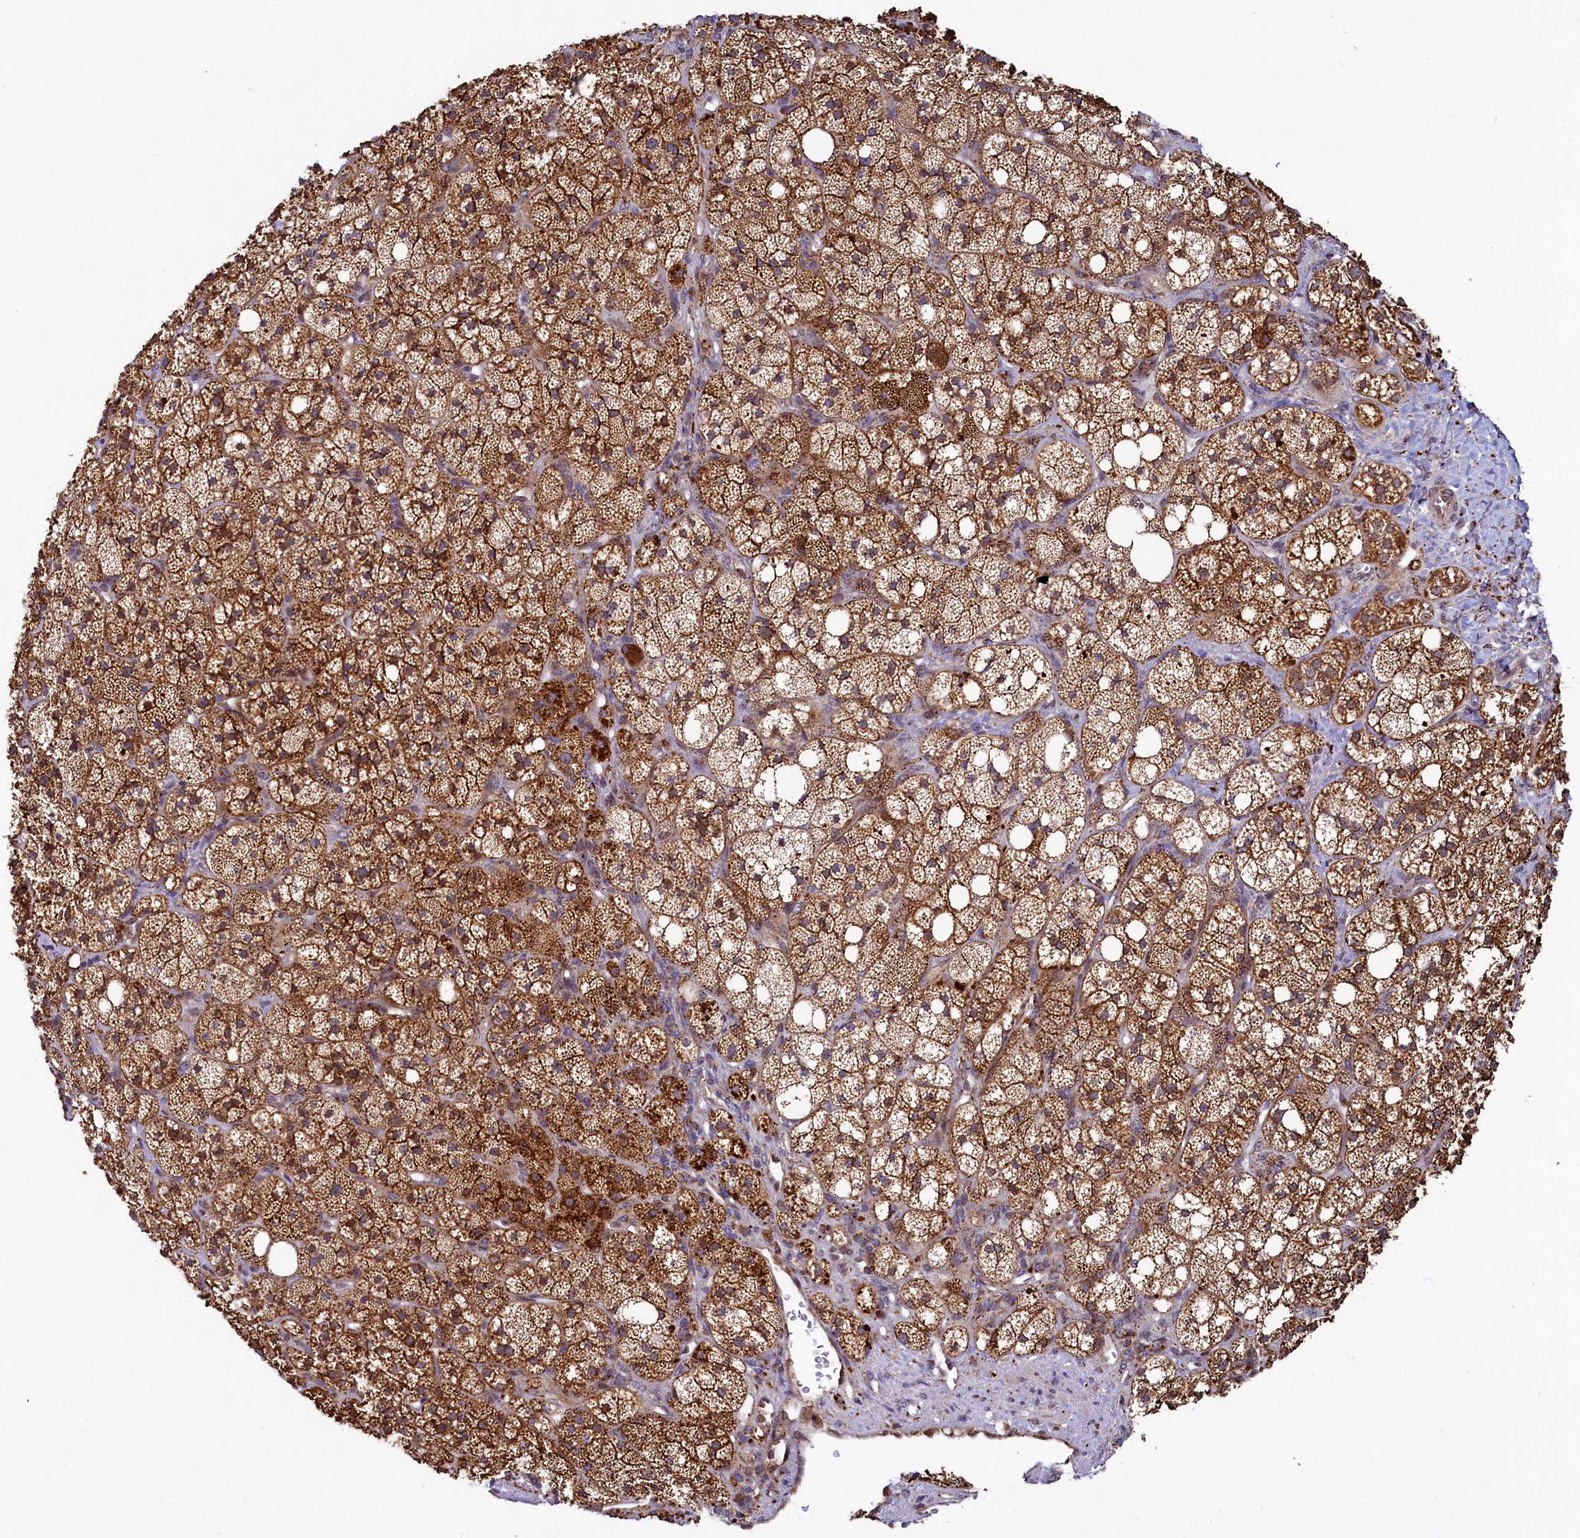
{"staining": {"intensity": "strong", "quantity": ">75%", "location": "cytoplasmic/membranous"}, "tissue": "adrenal gland", "cell_type": "Glandular cells", "image_type": "normal", "snomed": [{"axis": "morphology", "description": "Normal tissue, NOS"}, {"axis": "topography", "description": "Adrenal gland"}], "caption": "Immunohistochemistry histopathology image of normal adrenal gland: human adrenal gland stained using immunohistochemistry demonstrates high levels of strong protein expression localized specifically in the cytoplasmic/membranous of glandular cells, appearing as a cytoplasmic/membranous brown color.", "gene": "ZNF577", "patient": {"sex": "male", "age": 61}}